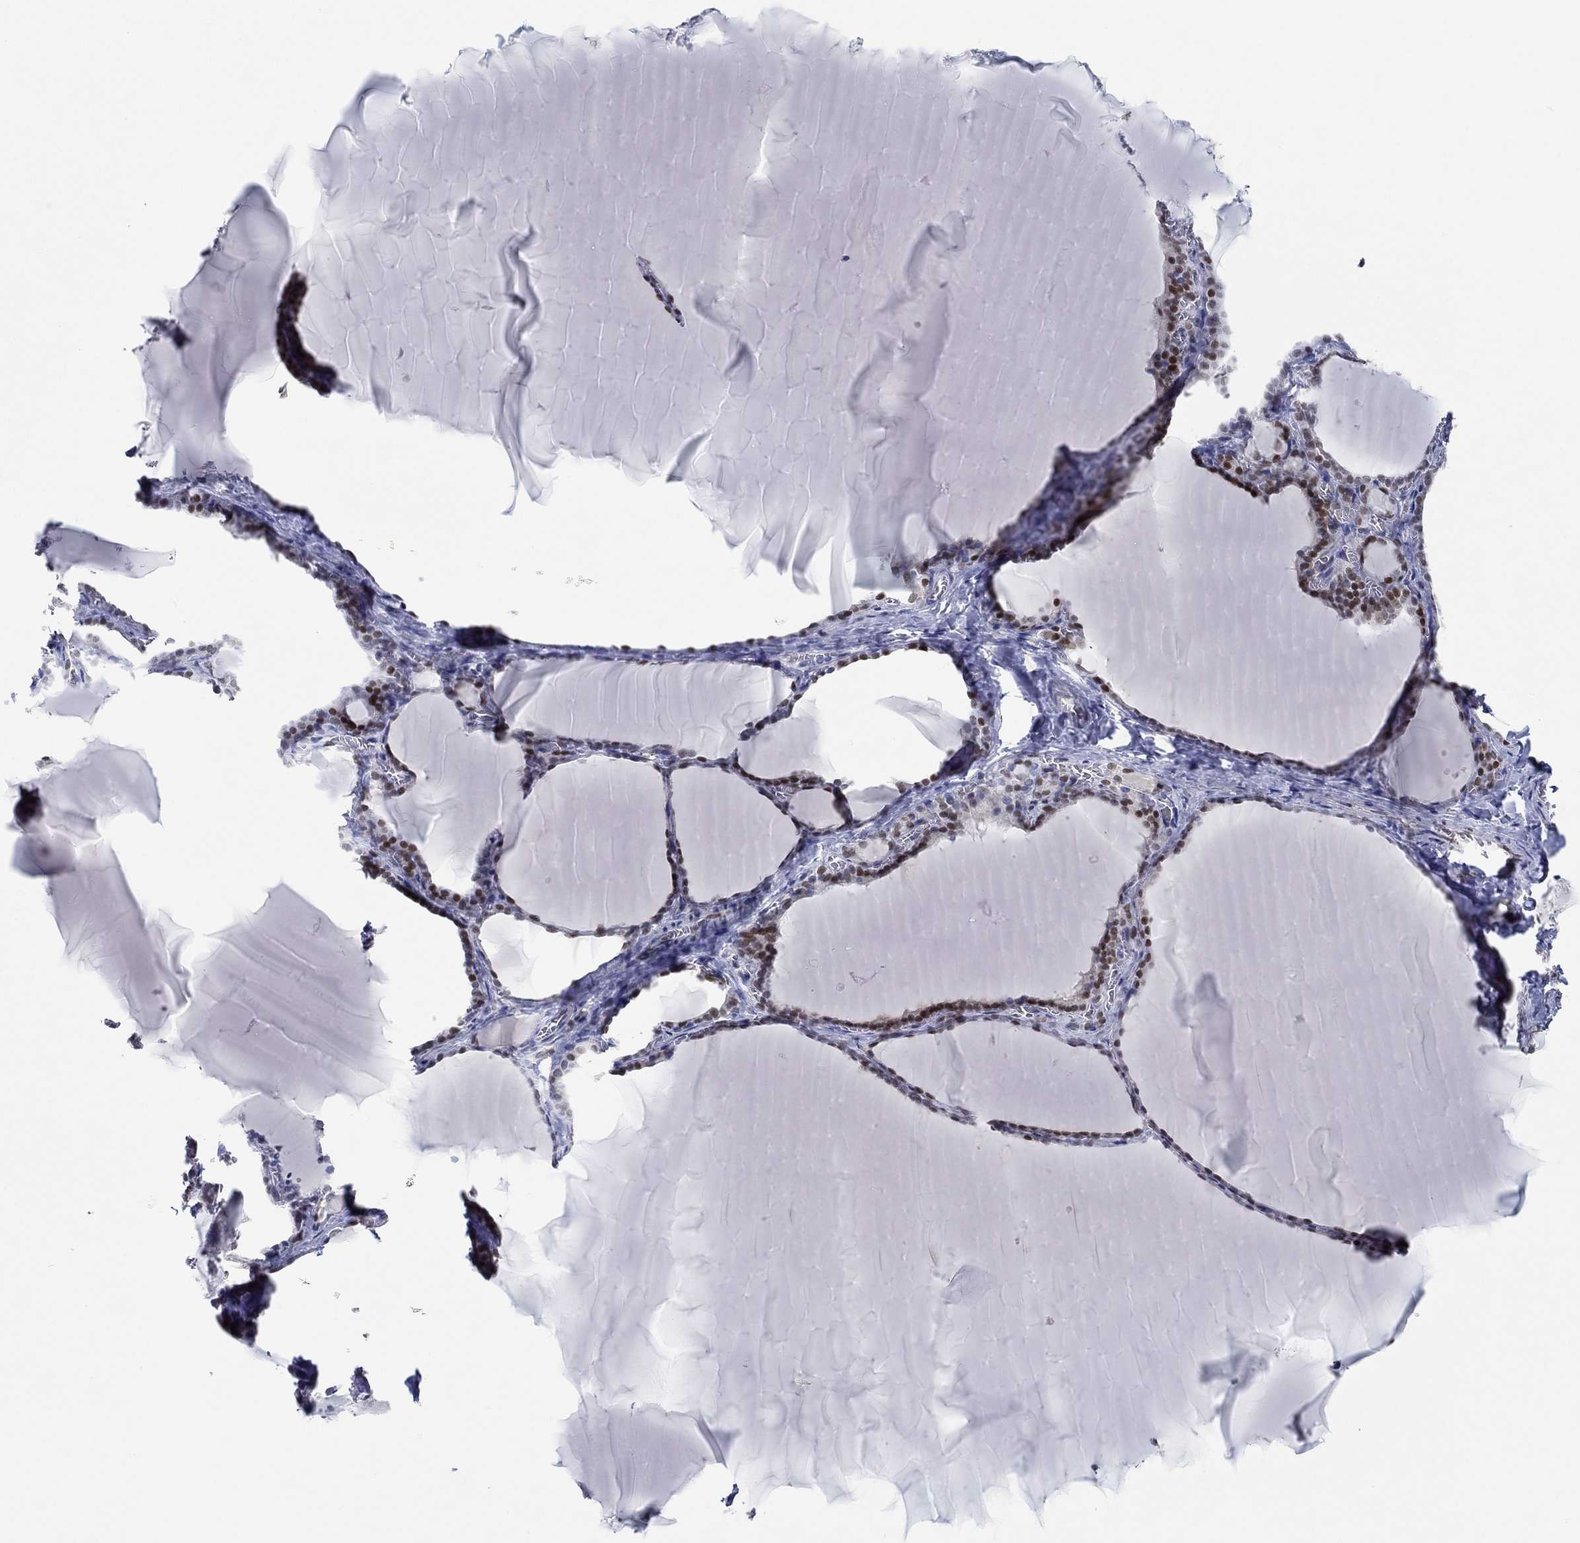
{"staining": {"intensity": "strong", "quantity": "25%-75%", "location": "nuclear"}, "tissue": "thyroid gland", "cell_type": "Glandular cells", "image_type": "normal", "snomed": [{"axis": "morphology", "description": "Normal tissue, NOS"}, {"axis": "morphology", "description": "Hyperplasia, NOS"}, {"axis": "topography", "description": "Thyroid gland"}], "caption": "A high amount of strong nuclear staining is present in approximately 25%-75% of glandular cells in unremarkable thyroid gland.", "gene": "GATA2", "patient": {"sex": "female", "age": 27}}